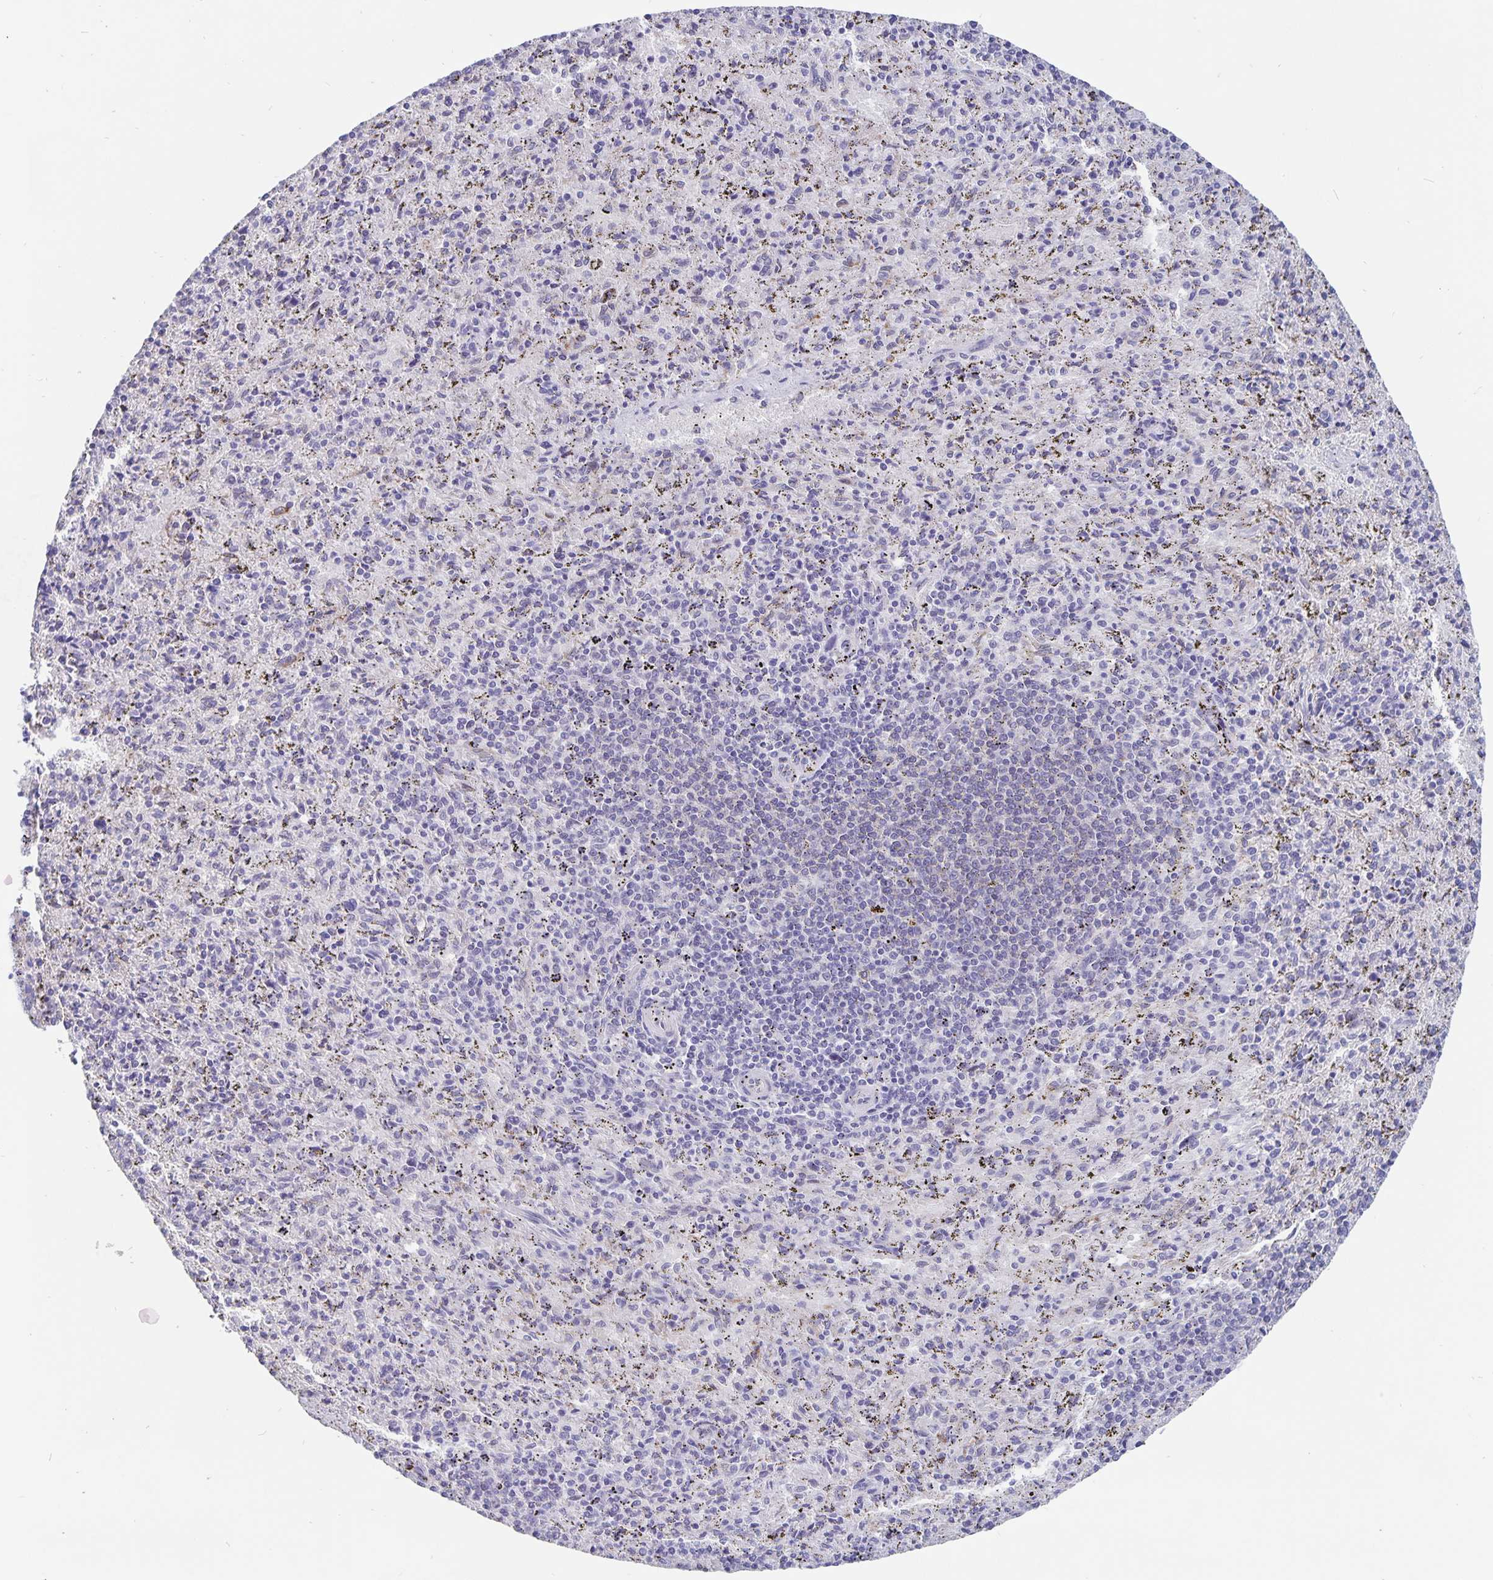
{"staining": {"intensity": "negative", "quantity": "none", "location": "none"}, "tissue": "spleen", "cell_type": "Cells in red pulp", "image_type": "normal", "snomed": [{"axis": "morphology", "description": "Normal tissue, NOS"}, {"axis": "topography", "description": "Spleen"}], "caption": "High power microscopy histopathology image of an IHC micrograph of normal spleen, revealing no significant expression in cells in red pulp. (DAB (3,3'-diaminobenzidine) immunohistochemistry, high magnification).", "gene": "SMOC1", "patient": {"sex": "male", "age": 57}}